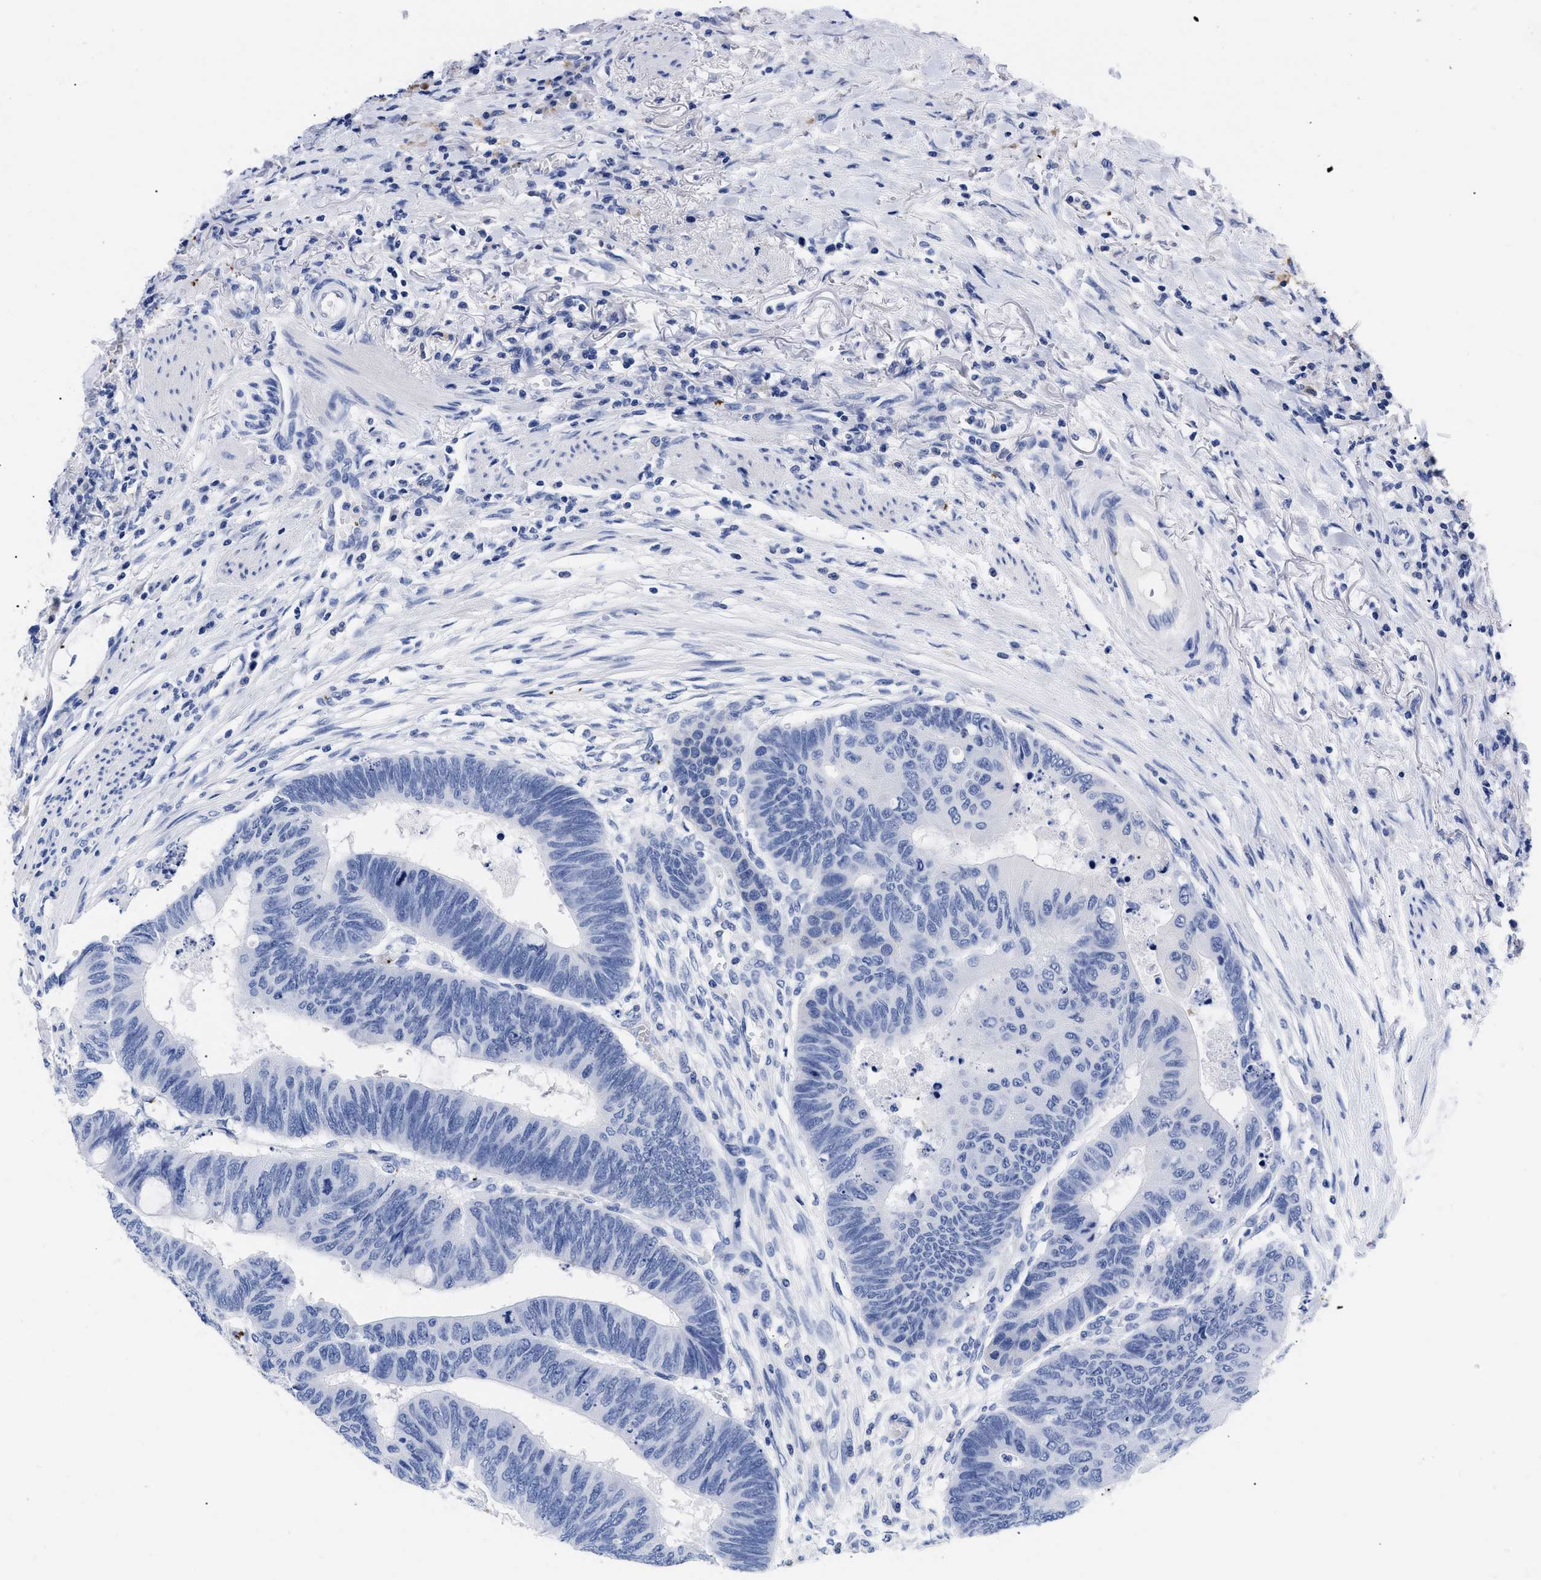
{"staining": {"intensity": "negative", "quantity": "none", "location": "none"}, "tissue": "colorectal cancer", "cell_type": "Tumor cells", "image_type": "cancer", "snomed": [{"axis": "morphology", "description": "Normal tissue, NOS"}, {"axis": "morphology", "description": "Adenocarcinoma, NOS"}, {"axis": "topography", "description": "Rectum"}, {"axis": "topography", "description": "Peripheral nerve tissue"}], "caption": "Micrograph shows no protein staining in tumor cells of colorectal adenocarcinoma tissue.", "gene": "TREML1", "patient": {"sex": "male", "age": 92}}